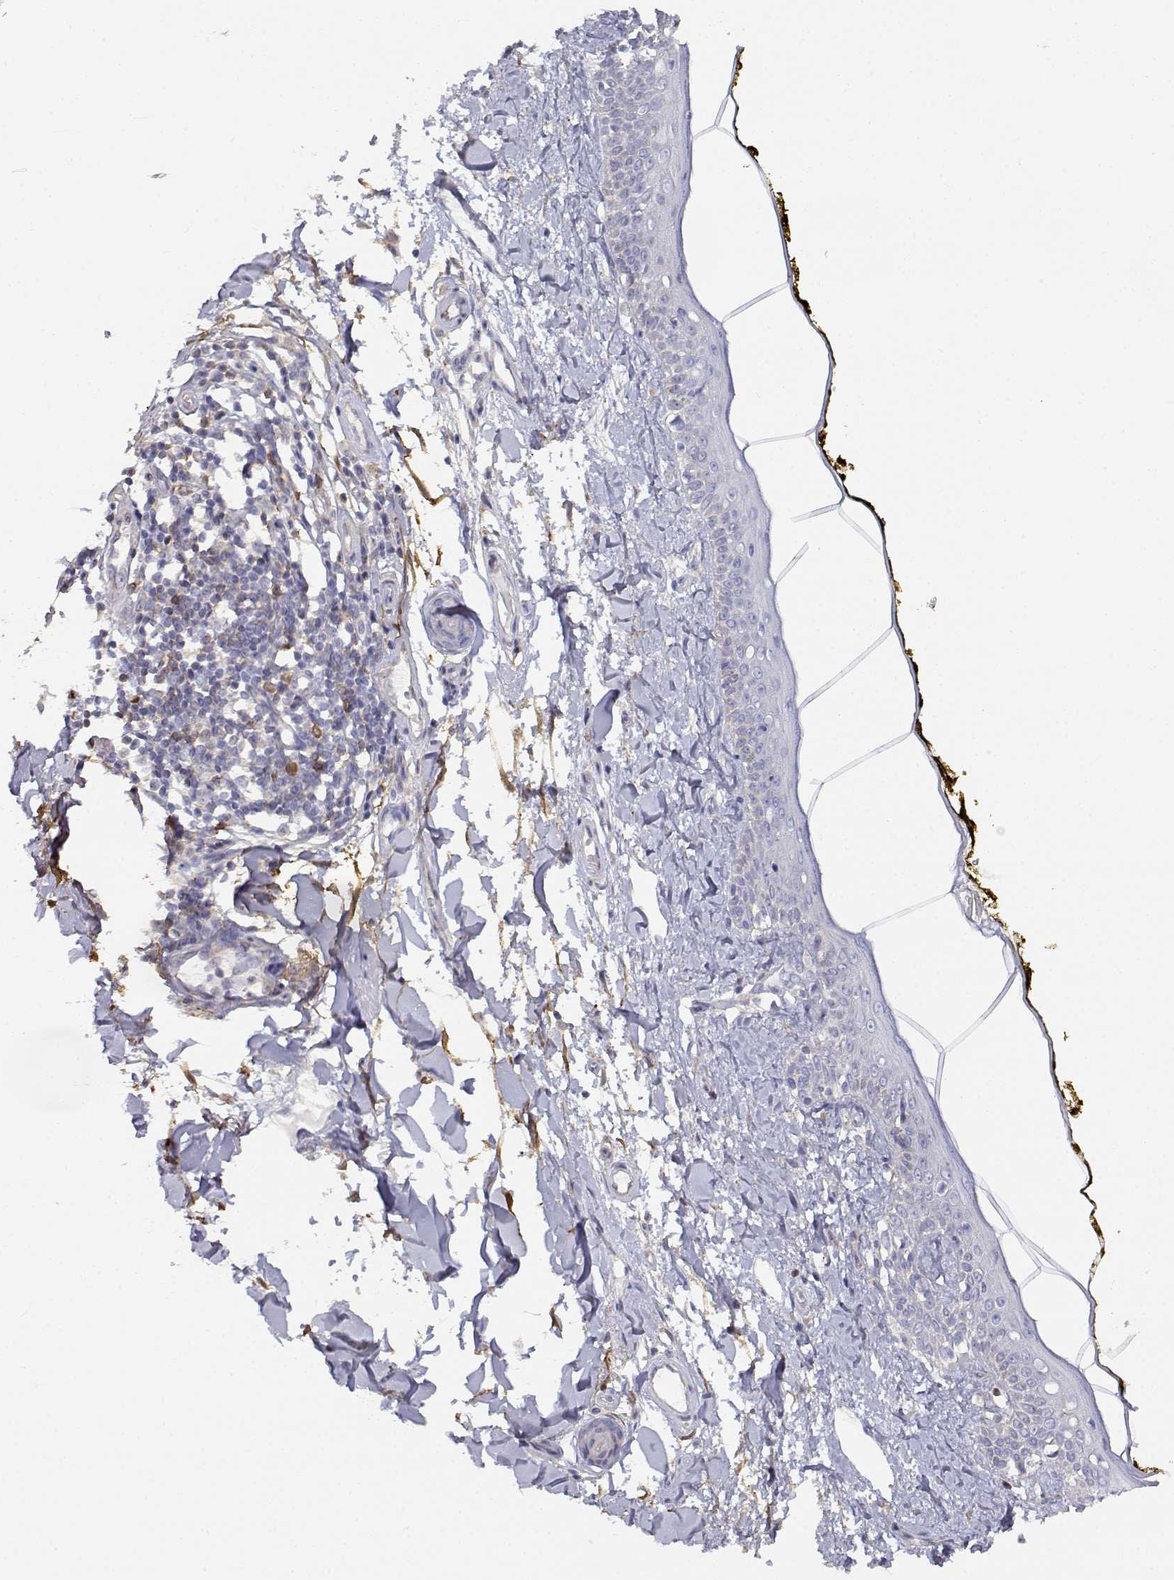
{"staining": {"intensity": "negative", "quantity": "none", "location": "none"}, "tissue": "skin", "cell_type": "Fibroblasts", "image_type": "normal", "snomed": [{"axis": "morphology", "description": "Normal tissue, NOS"}, {"axis": "topography", "description": "Skin"}], "caption": "A histopathology image of skin stained for a protein demonstrates no brown staining in fibroblasts. Nuclei are stained in blue.", "gene": "ADA", "patient": {"sex": "male", "age": 76}}